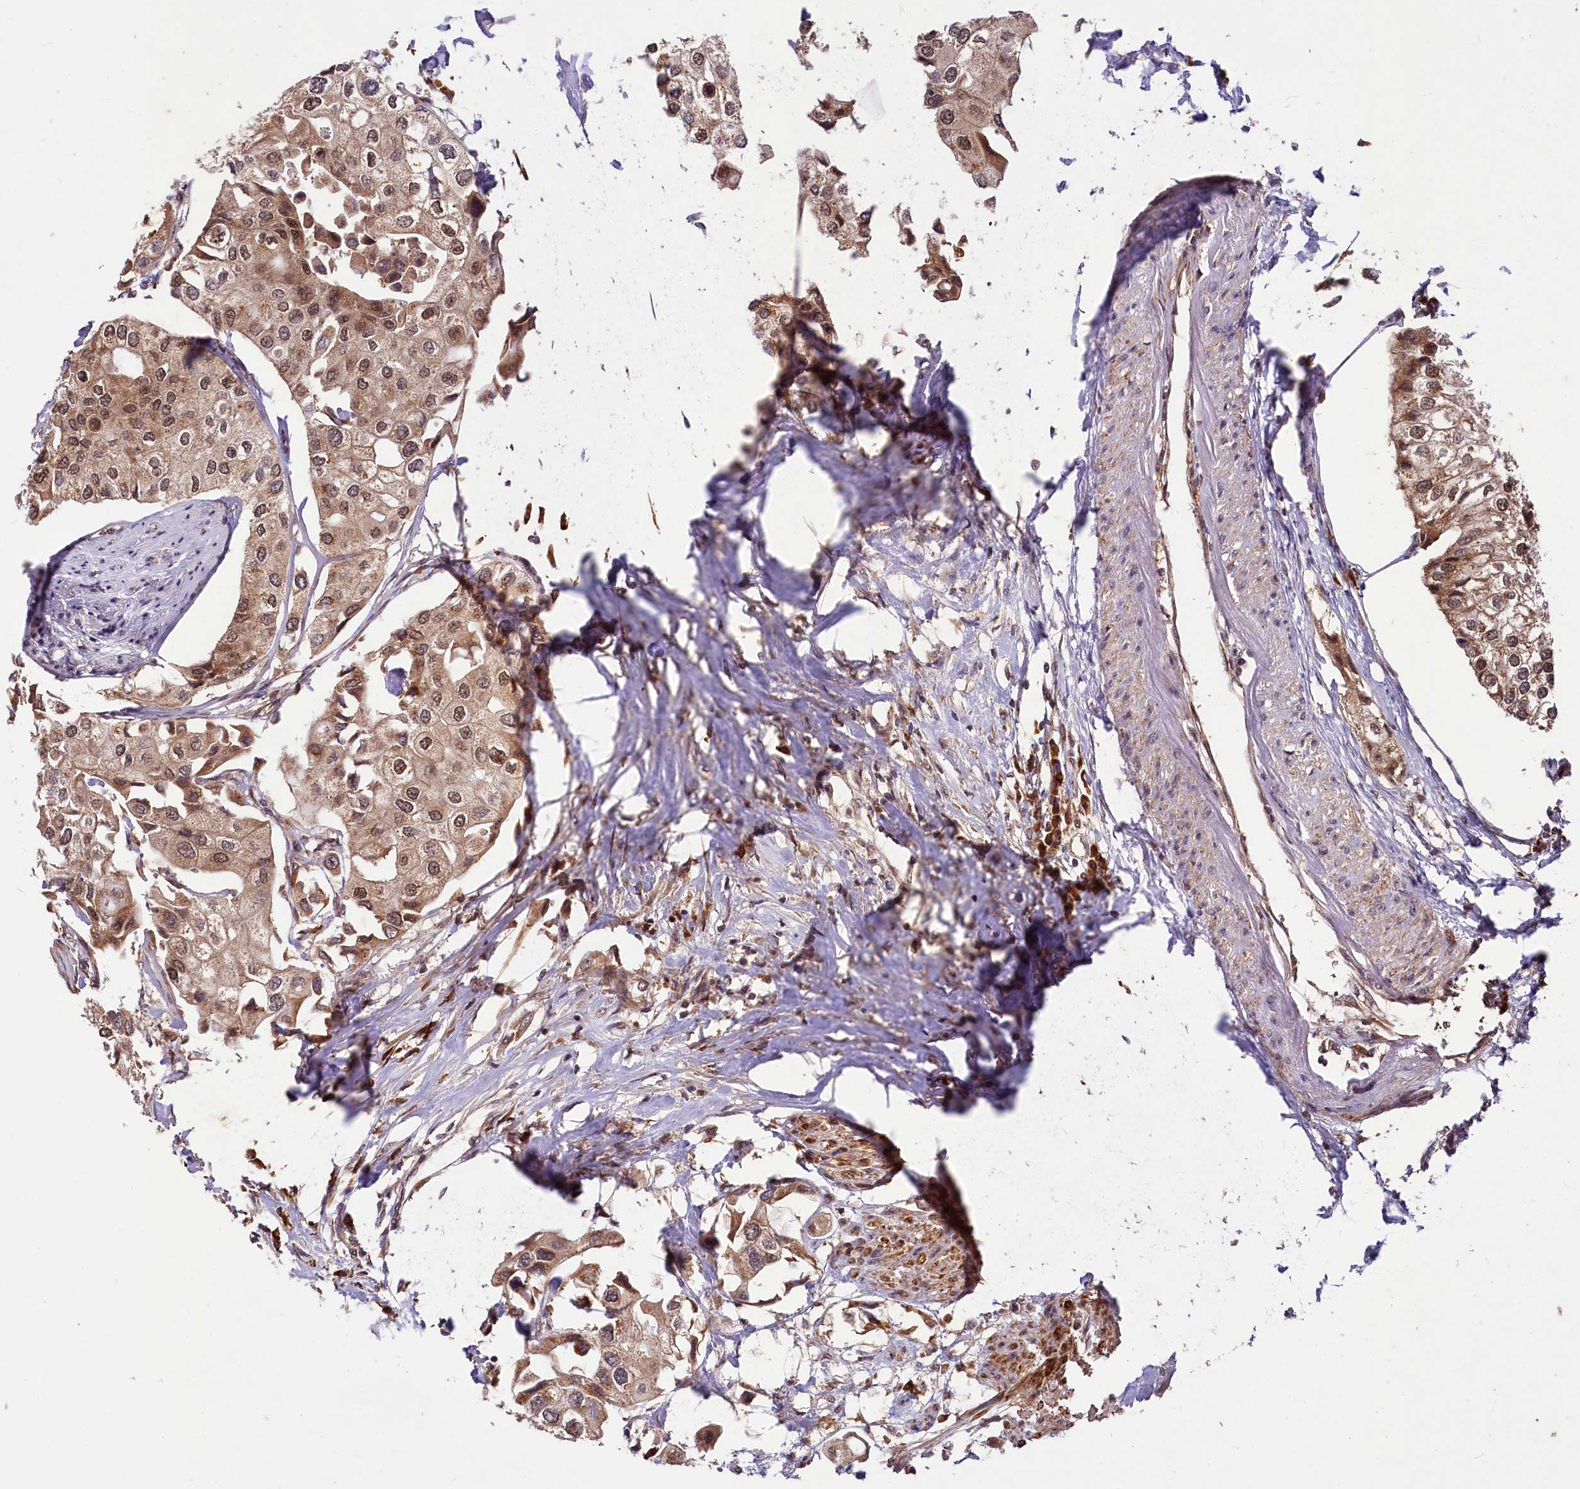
{"staining": {"intensity": "moderate", "quantity": ">75%", "location": "cytoplasmic/membranous,nuclear"}, "tissue": "urothelial cancer", "cell_type": "Tumor cells", "image_type": "cancer", "snomed": [{"axis": "morphology", "description": "Urothelial carcinoma, High grade"}, {"axis": "topography", "description": "Urinary bladder"}], "caption": "Protein staining of urothelial cancer tissue displays moderate cytoplasmic/membranous and nuclear expression in approximately >75% of tumor cells.", "gene": "UBE3A", "patient": {"sex": "male", "age": 64}}